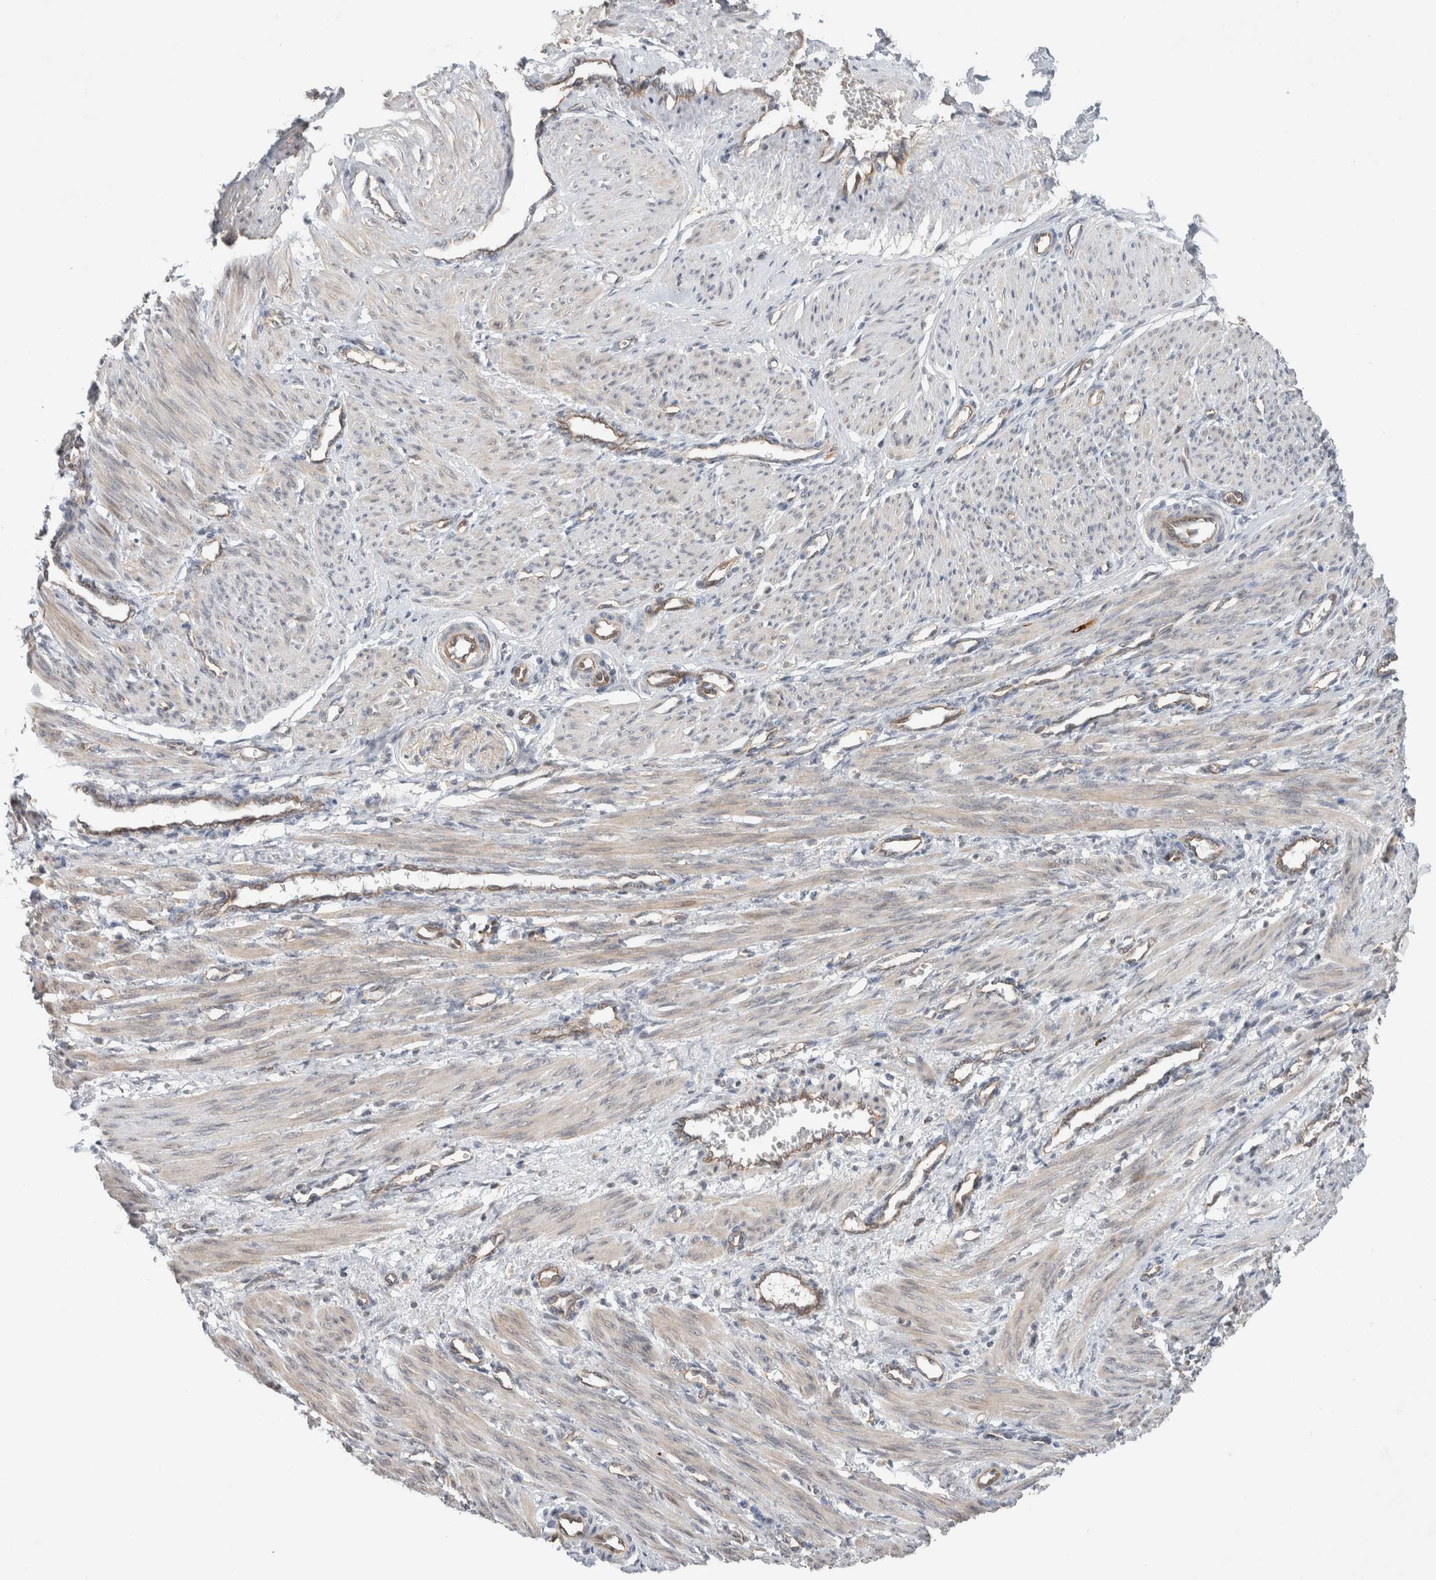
{"staining": {"intensity": "negative", "quantity": "none", "location": "none"}, "tissue": "smooth muscle", "cell_type": "Smooth muscle cells", "image_type": "normal", "snomed": [{"axis": "morphology", "description": "Normal tissue, NOS"}, {"axis": "topography", "description": "Endometrium"}], "caption": "DAB (3,3'-diaminobenzidine) immunohistochemical staining of benign human smooth muscle demonstrates no significant staining in smooth muscle cells. (DAB immunohistochemistry (IHC) with hematoxylin counter stain).", "gene": "DEPTOR", "patient": {"sex": "female", "age": 33}}